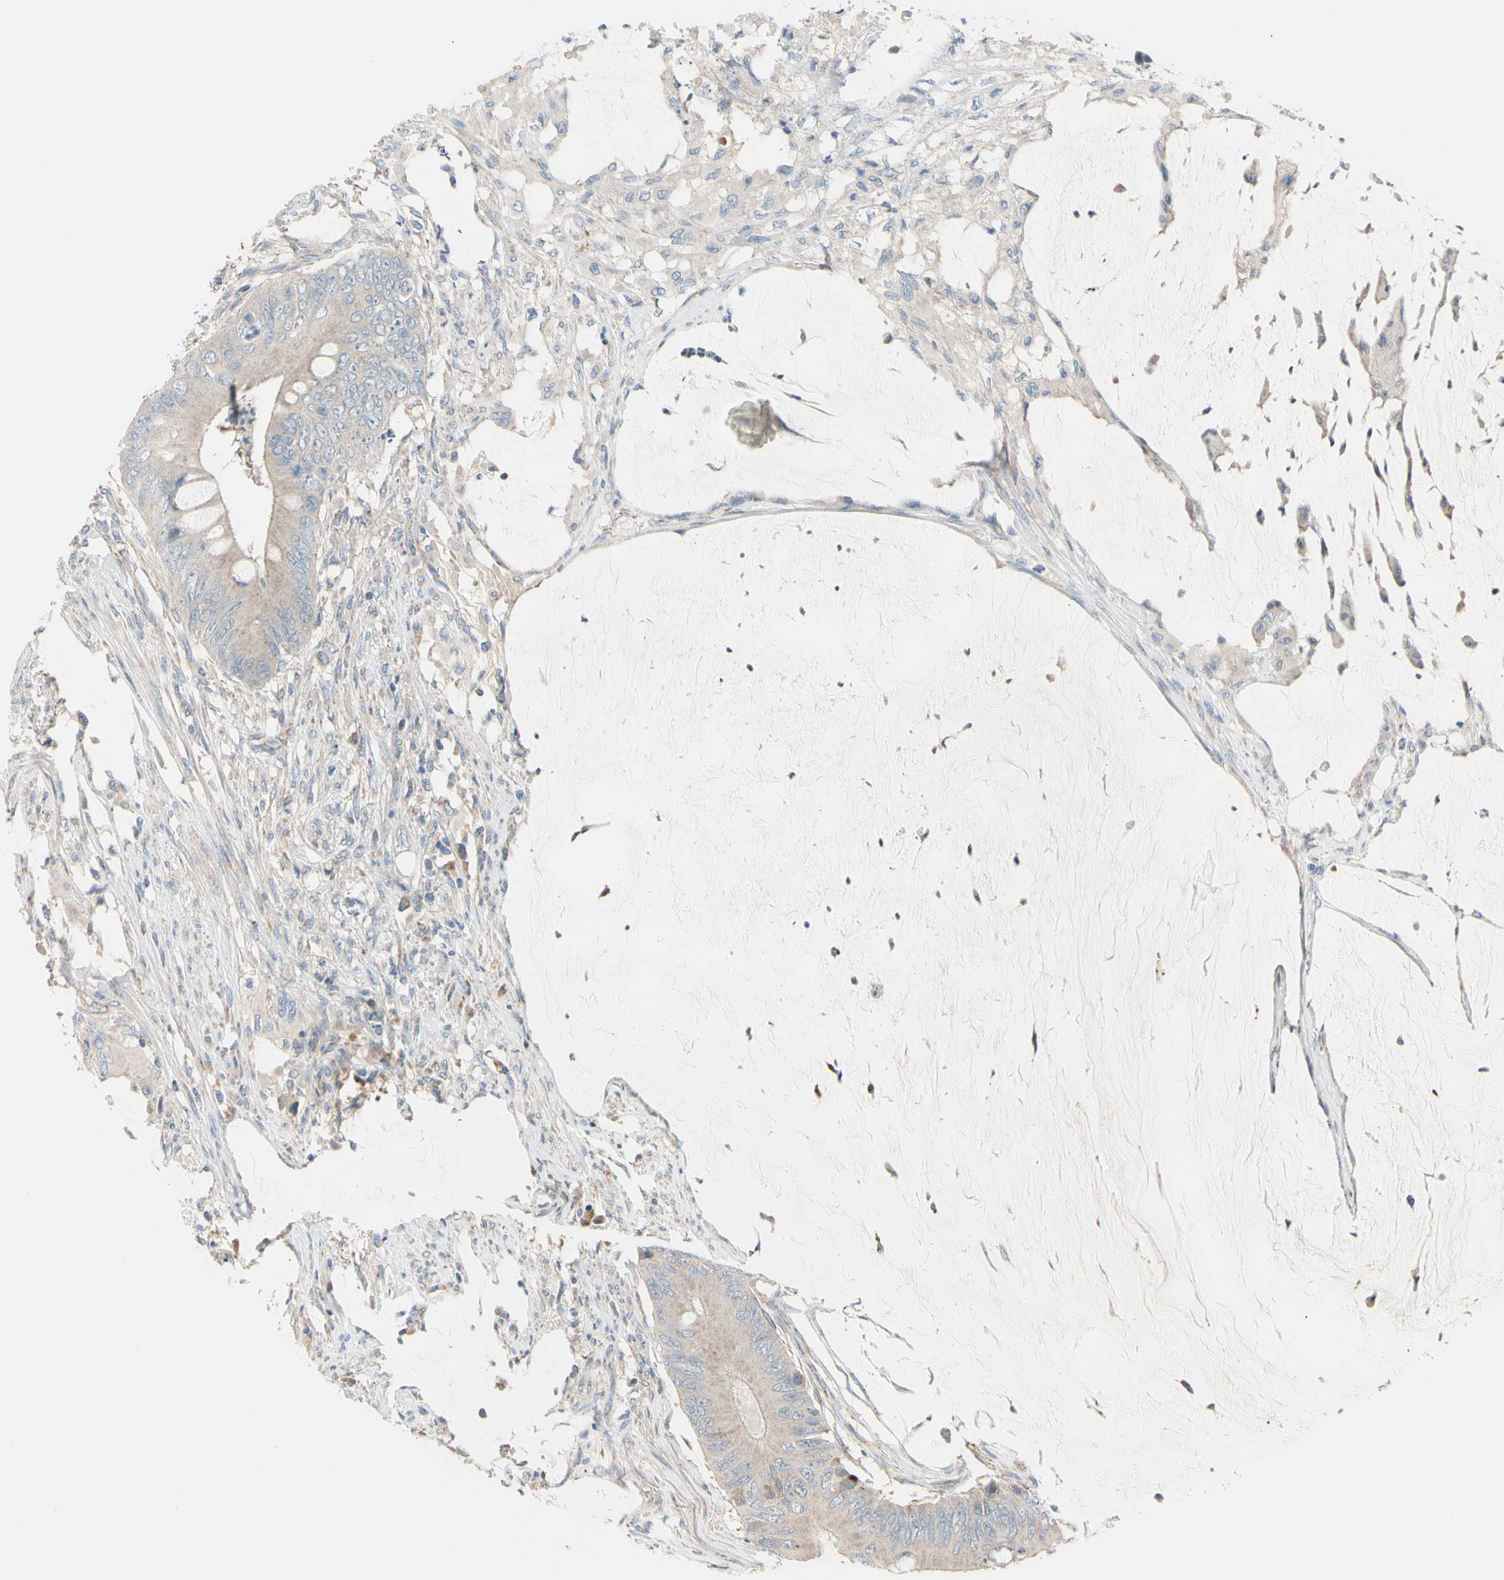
{"staining": {"intensity": "weak", "quantity": ">75%", "location": "cytoplasmic/membranous"}, "tissue": "colorectal cancer", "cell_type": "Tumor cells", "image_type": "cancer", "snomed": [{"axis": "morphology", "description": "Adenocarcinoma, NOS"}, {"axis": "topography", "description": "Rectum"}], "caption": "High-power microscopy captured an immunohistochemistry (IHC) micrograph of colorectal adenocarcinoma, revealing weak cytoplasmic/membranous expression in about >75% of tumor cells.", "gene": "EPHA3", "patient": {"sex": "female", "age": 77}}